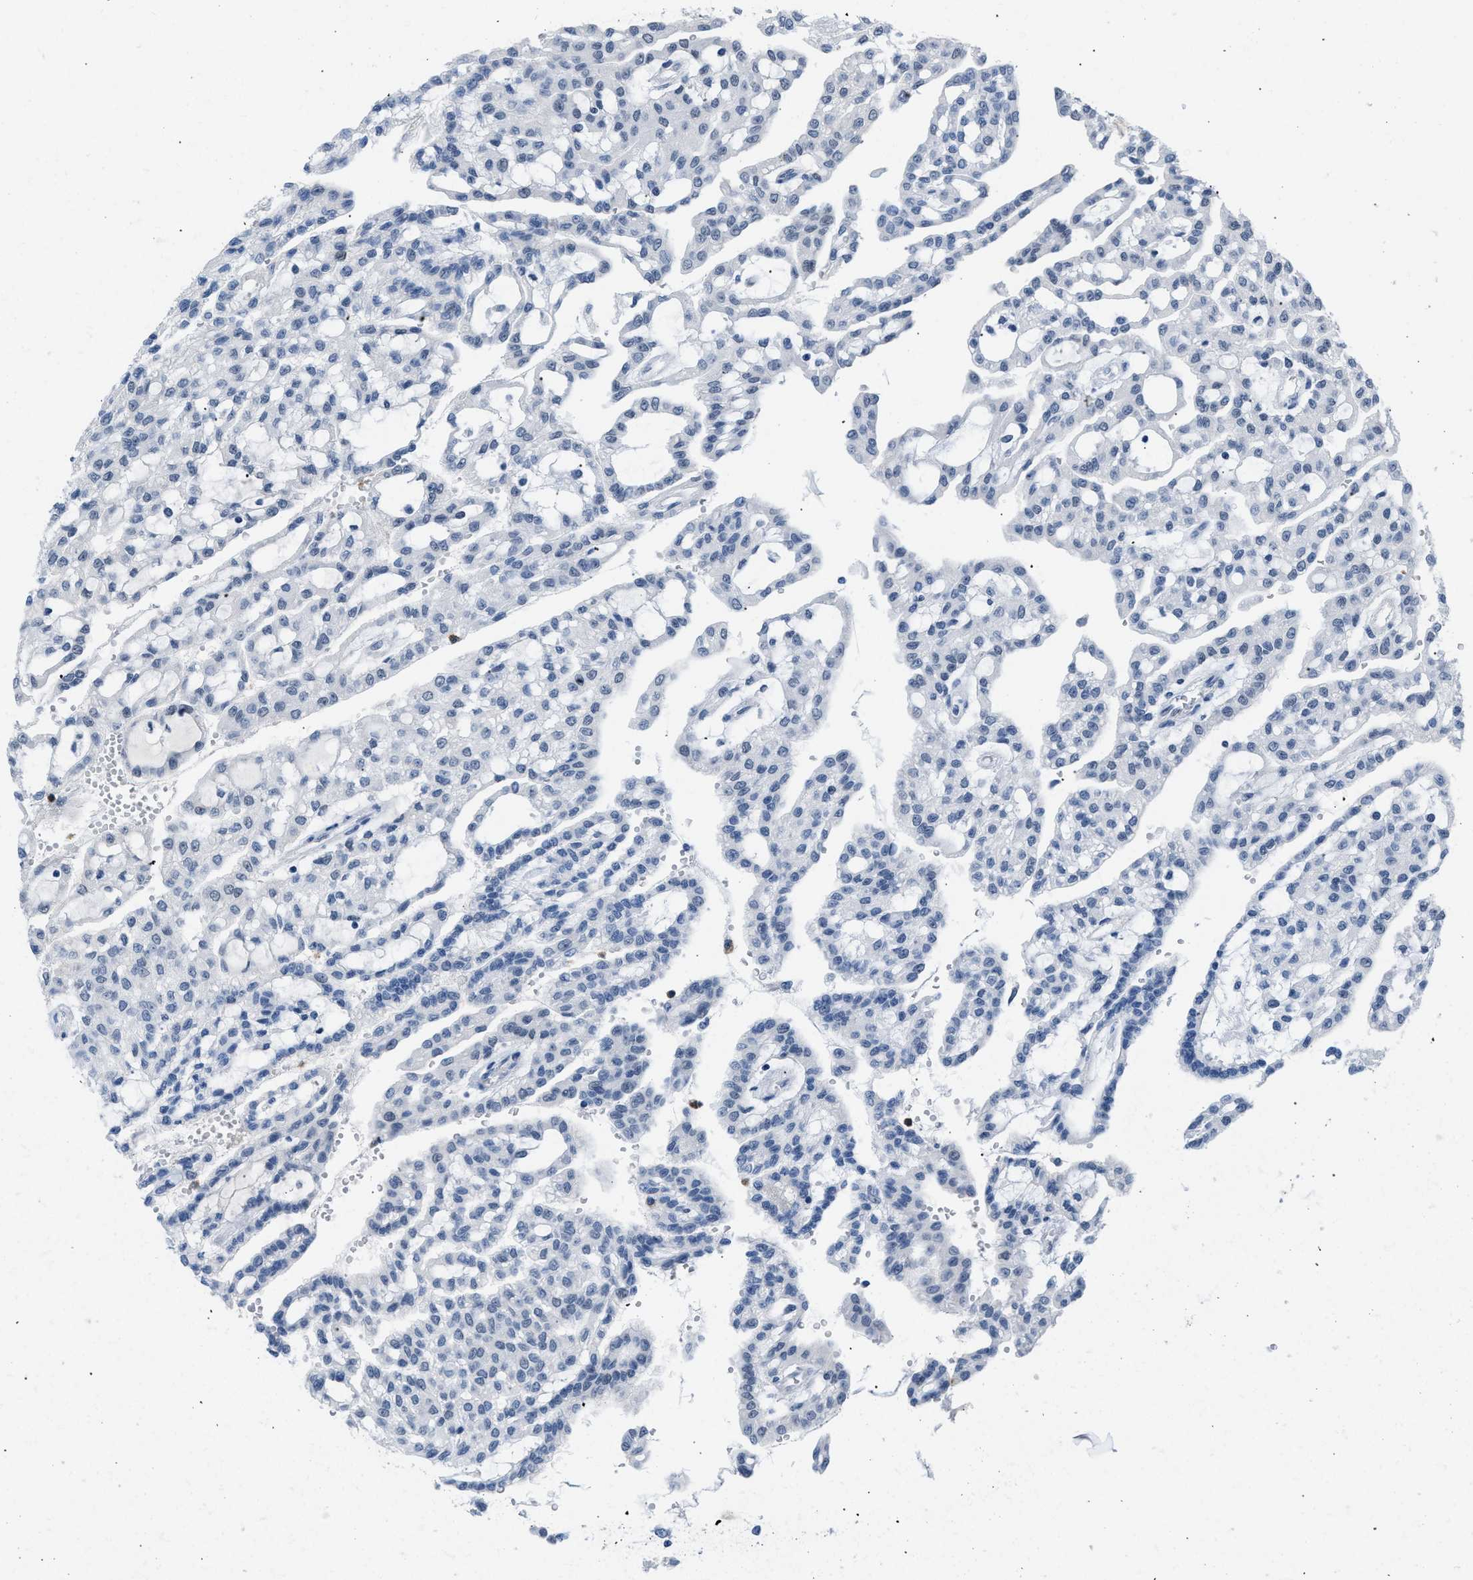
{"staining": {"intensity": "negative", "quantity": "none", "location": "none"}, "tissue": "renal cancer", "cell_type": "Tumor cells", "image_type": "cancer", "snomed": [{"axis": "morphology", "description": "Adenocarcinoma, NOS"}, {"axis": "topography", "description": "Kidney"}], "caption": "This is a photomicrograph of immunohistochemistry (IHC) staining of renal cancer (adenocarcinoma), which shows no positivity in tumor cells.", "gene": "BOLL", "patient": {"sex": "male", "age": 63}}